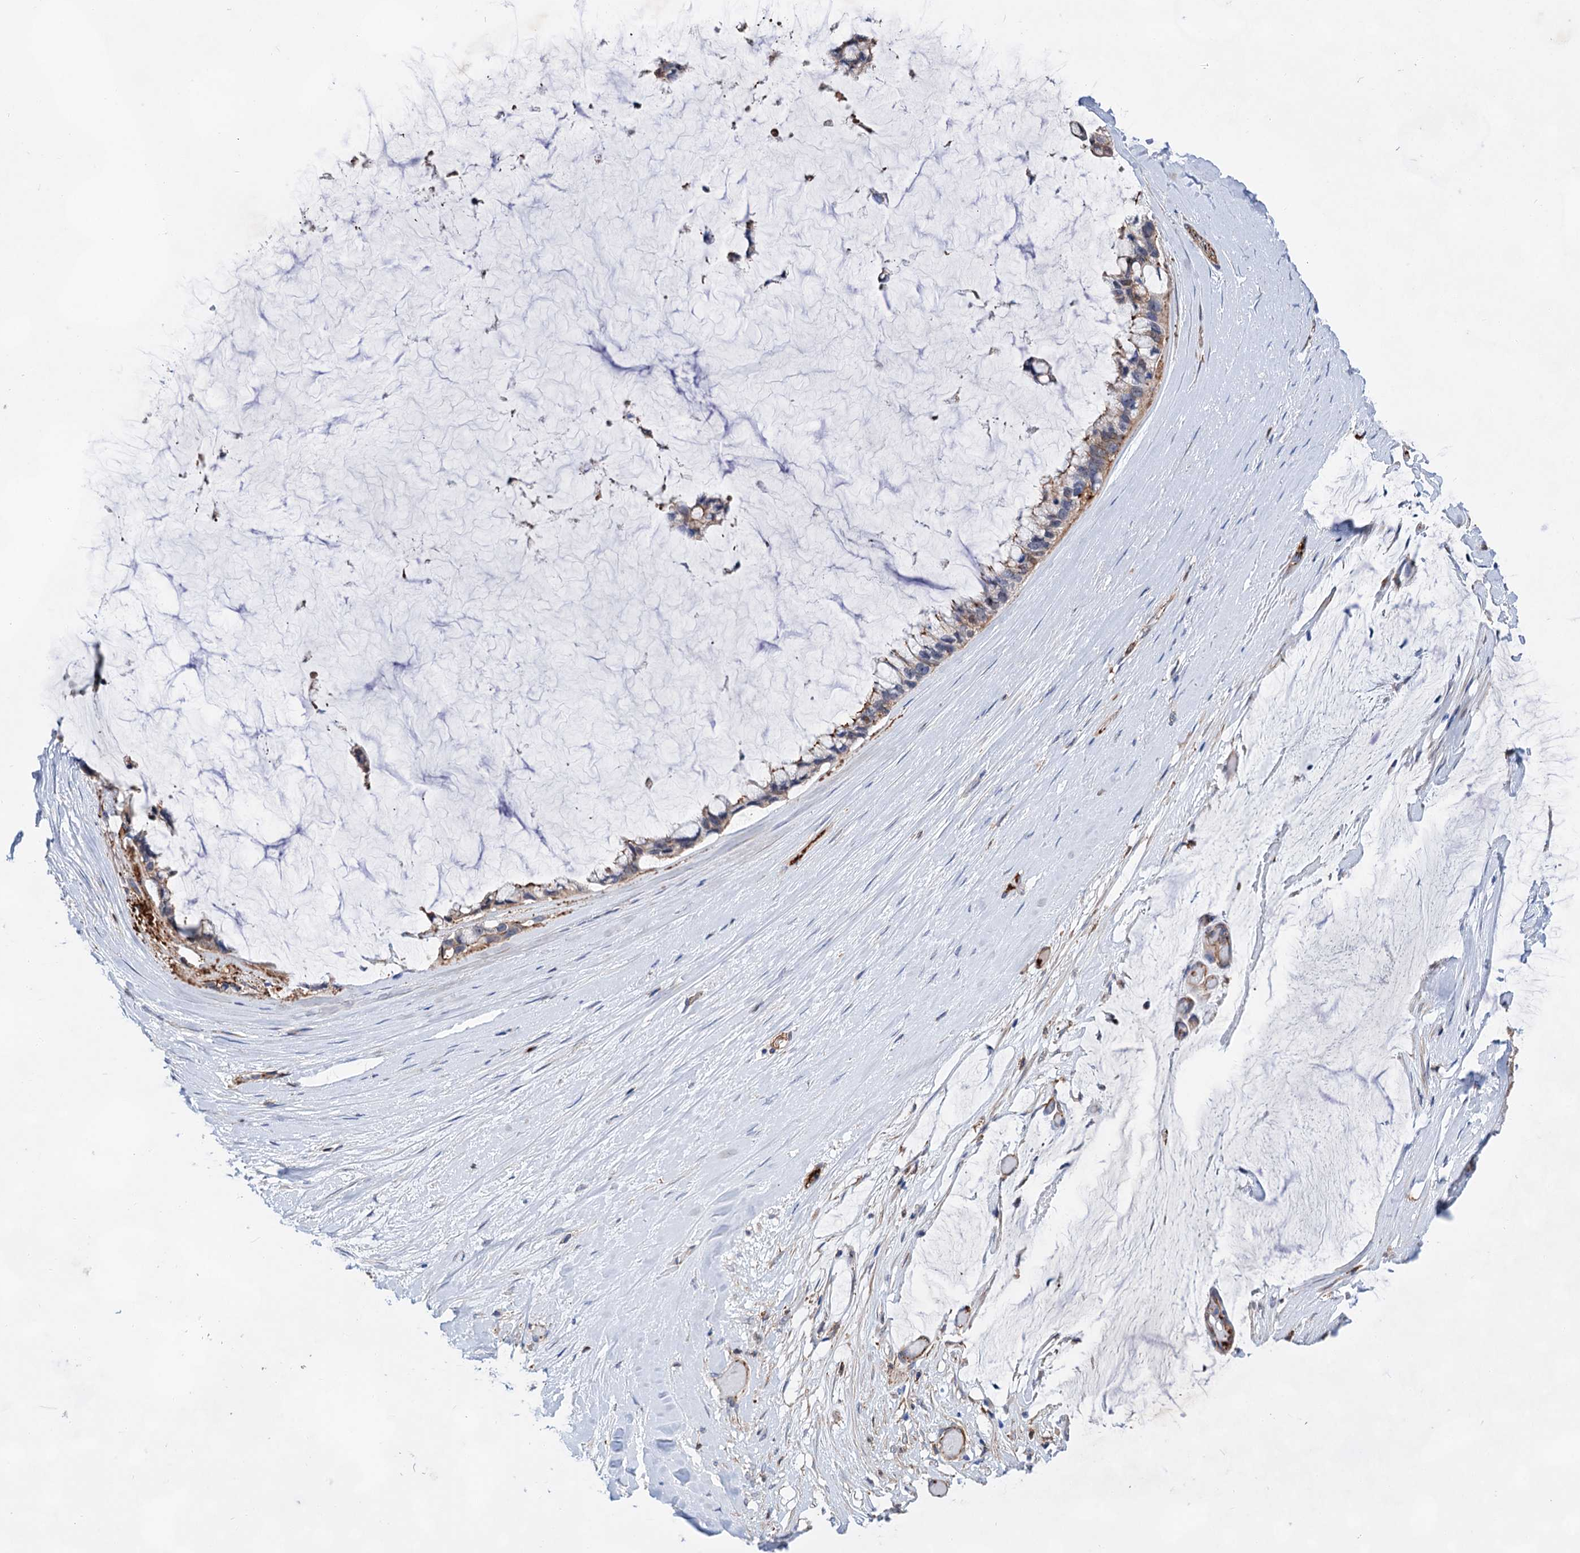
{"staining": {"intensity": "moderate", "quantity": "<25%", "location": "cytoplasmic/membranous"}, "tissue": "ovarian cancer", "cell_type": "Tumor cells", "image_type": "cancer", "snomed": [{"axis": "morphology", "description": "Cystadenocarcinoma, mucinous, NOS"}, {"axis": "topography", "description": "Ovary"}], "caption": "A low amount of moderate cytoplasmic/membranous staining is identified in approximately <25% of tumor cells in mucinous cystadenocarcinoma (ovarian) tissue.", "gene": "TMTC3", "patient": {"sex": "female", "age": 39}}